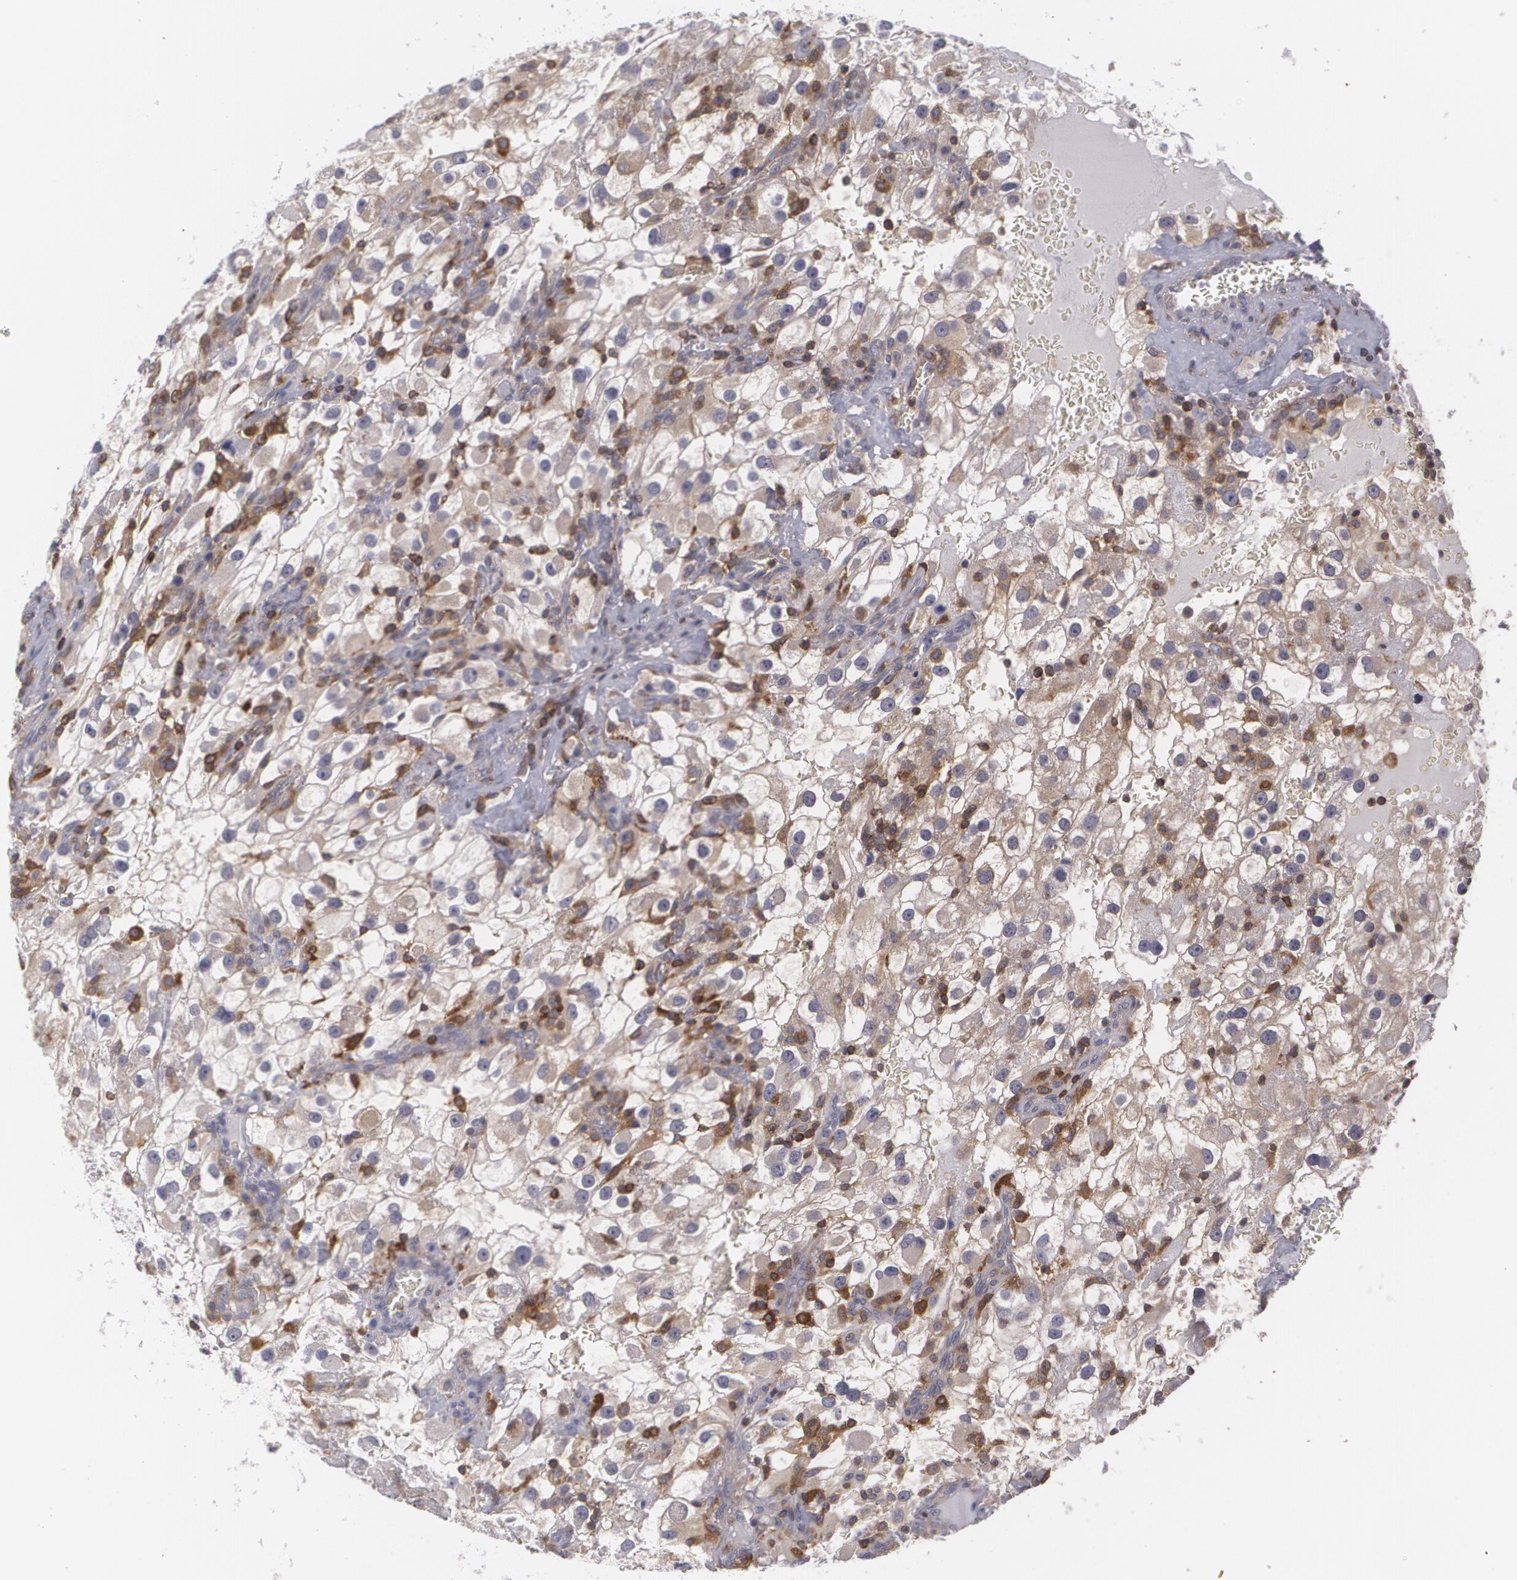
{"staining": {"intensity": "moderate", "quantity": "25%-75%", "location": "cytoplasmic/membranous"}, "tissue": "renal cancer", "cell_type": "Tumor cells", "image_type": "cancer", "snomed": [{"axis": "morphology", "description": "Adenocarcinoma, NOS"}, {"axis": "topography", "description": "Kidney"}], "caption": "Human renal adenocarcinoma stained with a brown dye exhibits moderate cytoplasmic/membranous positive staining in about 25%-75% of tumor cells.", "gene": "BIN1", "patient": {"sex": "female", "age": 52}}